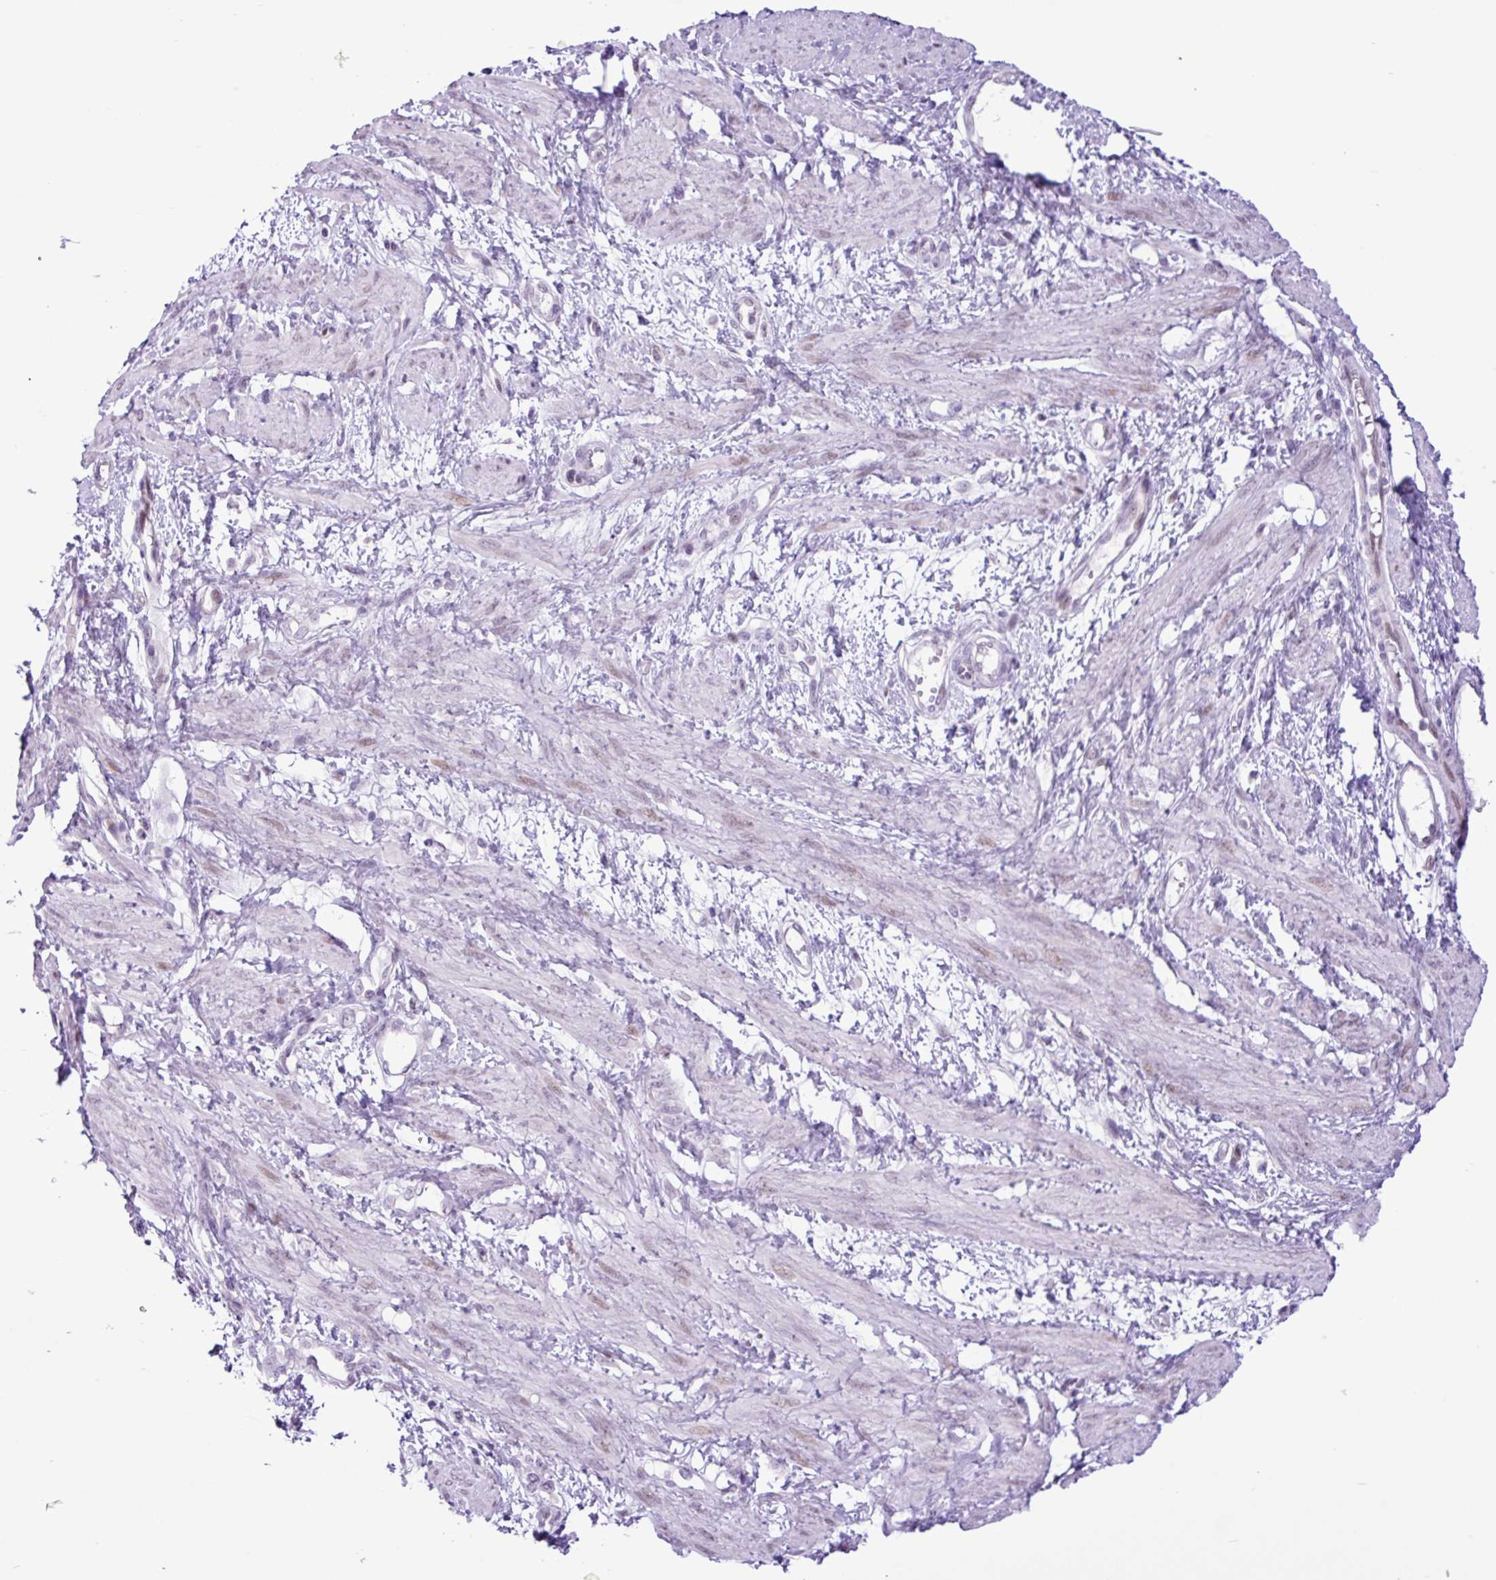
{"staining": {"intensity": "negative", "quantity": "none", "location": "none"}, "tissue": "smooth muscle", "cell_type": "Smooth muscle cells", "image_type": "normal", "snomed": [{"axis": "morphology", "description": "Normal tissue, NOS"}, {"axis": "topography", "description": "Smooth muscle"}, {"axis": "topography", "description": "Uterus"}], "caption": "An IHC histopathology image of unremarkable smooth muscle is shown. There is no staining in smooth muscle cells of smooth muscle.", "gene": "ELOA2", "patient": {"sex": "female", "age": 39}}